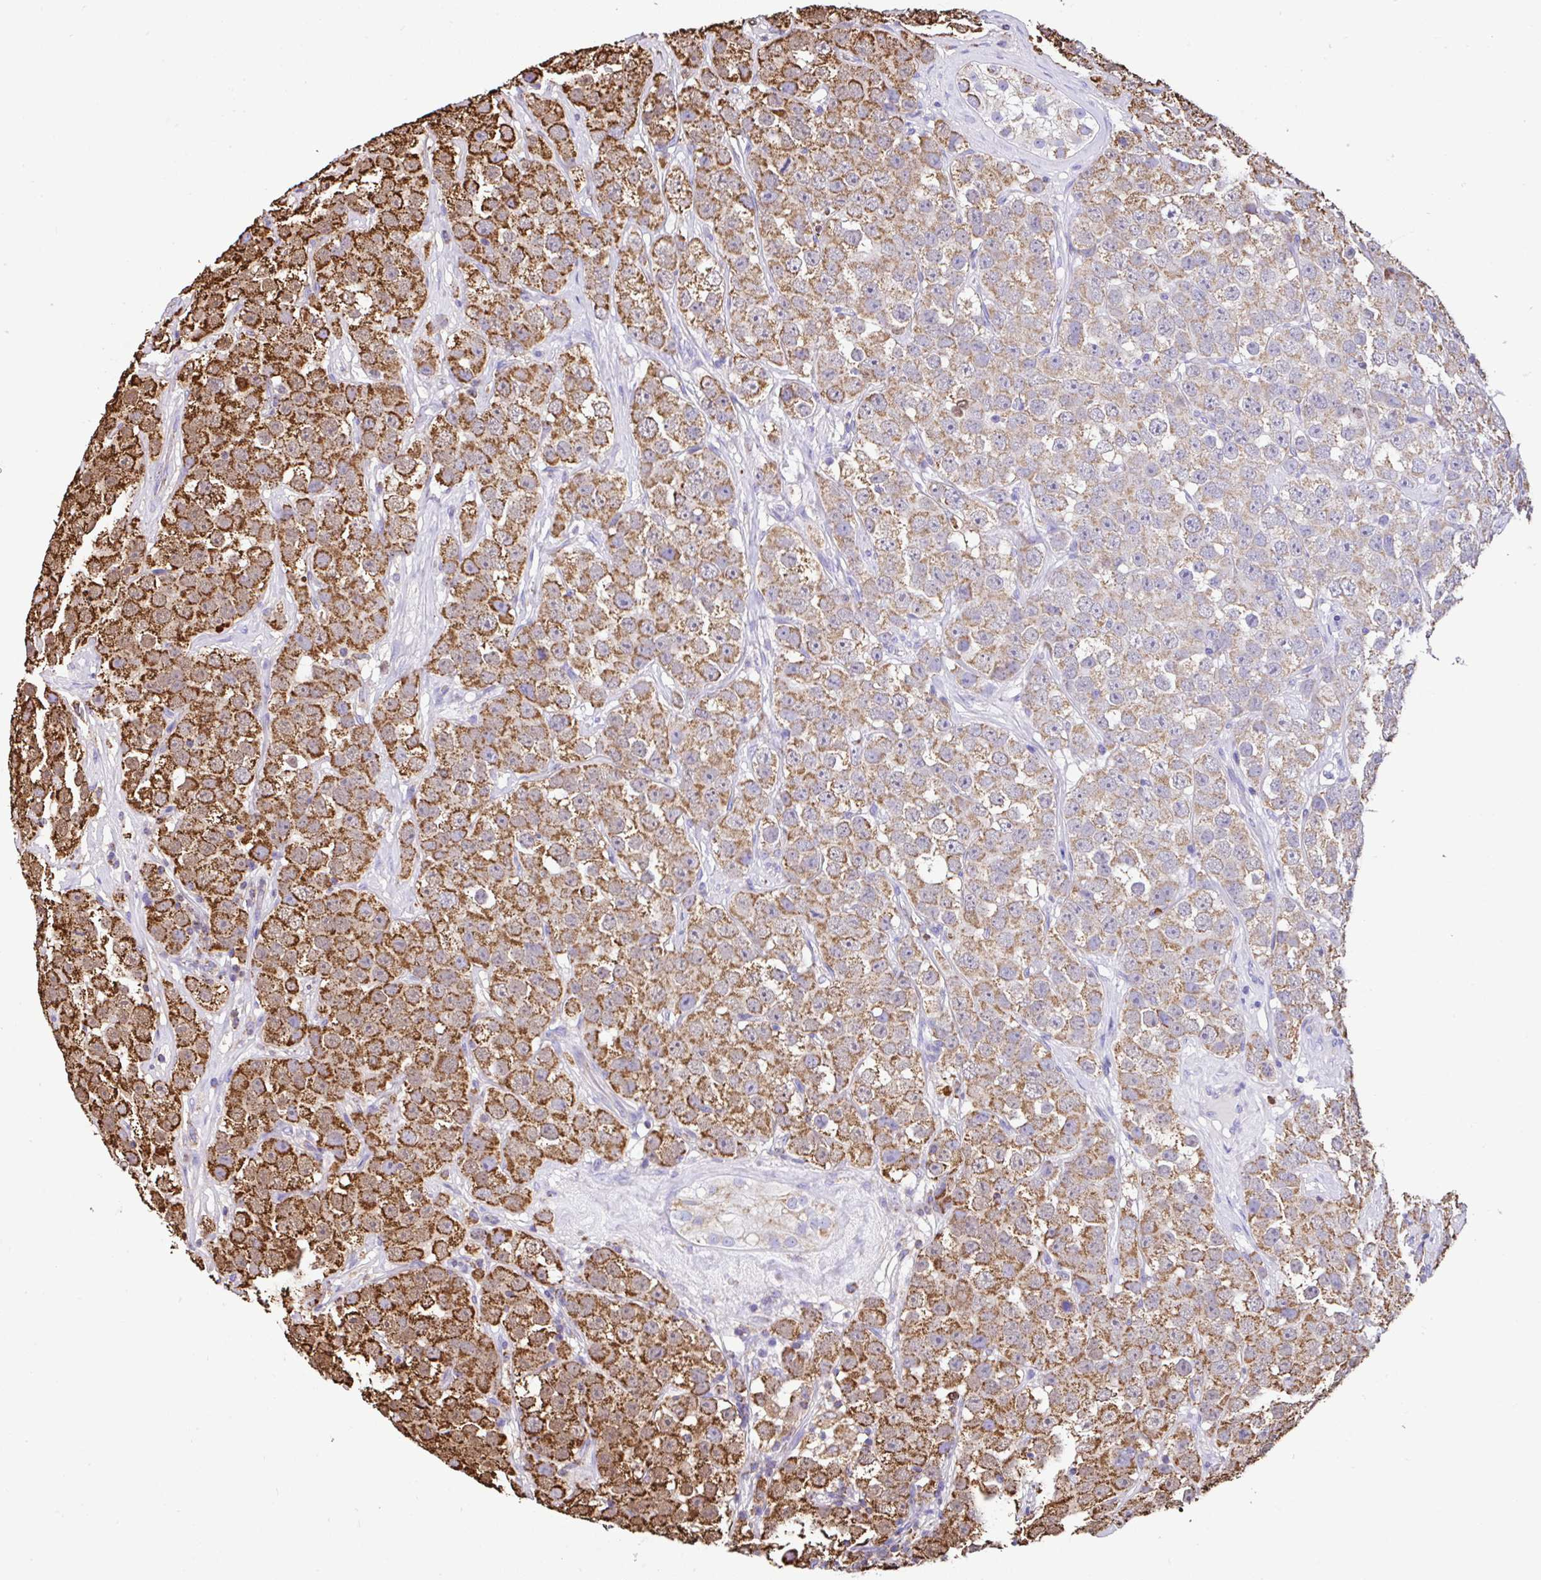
{"staining": {"intensity": "strong", "quantity": ">75%", "location": "cytoplasmic/membranous"}, "tissue": "testis cancer", "cell_type": "Tumor cells", "image_type": "cancer", "snomed": [{"axis": "morphology", "description": "Seminoma, NOS"}, {"axis": "topography", "description": "Testis"}], "caption": "IHC micrograph of human testis cancer stained for a protein (brown), which demonstrates high levels of strong cytoplasmic/membranous staining in approximately >75% of tumor cells.", "gene": "ANKRD33B", "patient": {"sex": "male", "age": 28}}